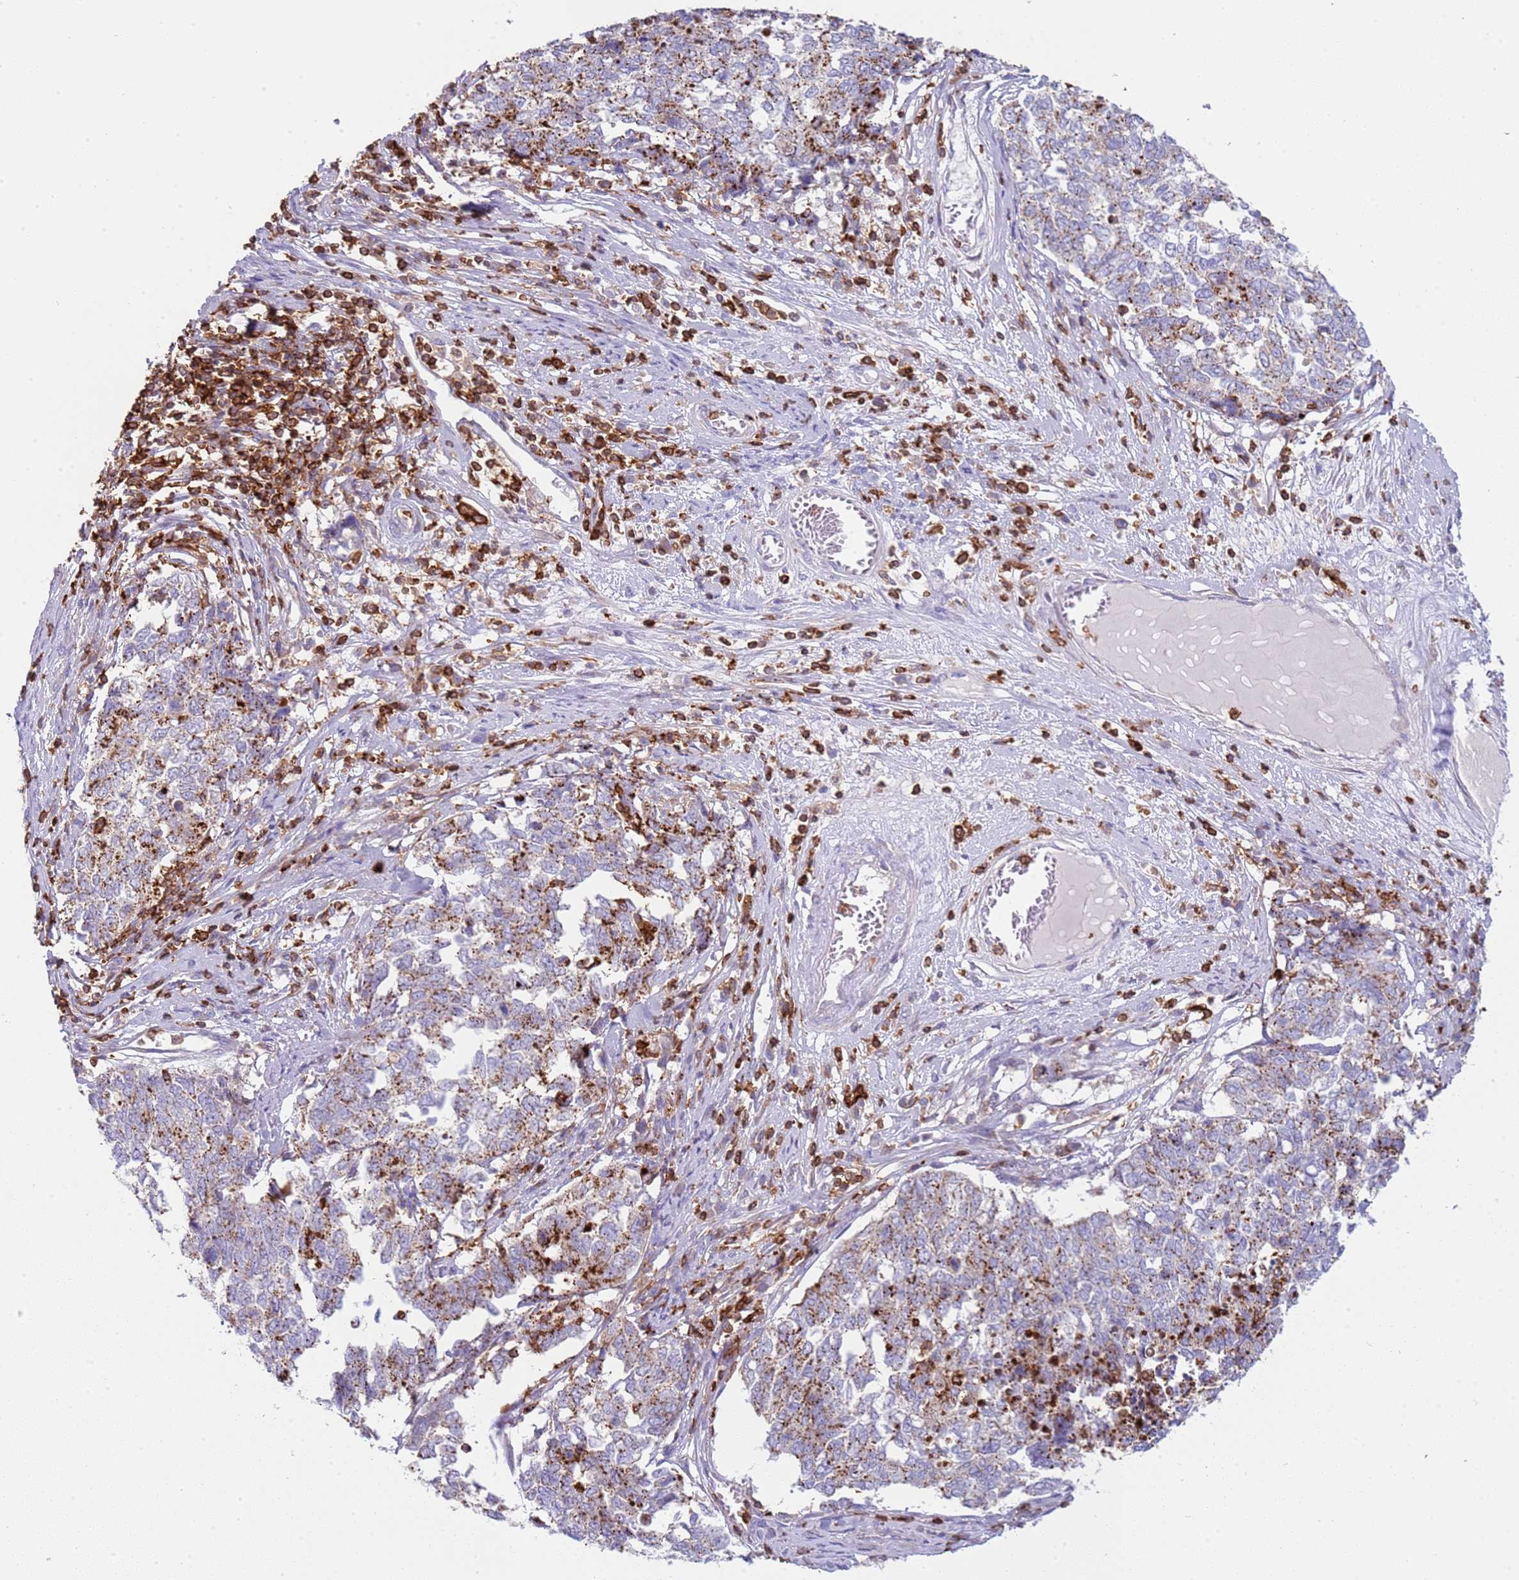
{"staining": {"intensity": "strong", "quantity": "25%-75%", "location": "cytoplasmic/membranous"}, "tissue": "cervical cancer", "cell_type": "Tumor cells", "image_type": "cancer", "snomed": [{"axis": "morphology", "description": "Squamous cell carcinoma, NOS"}, {"axis": "topography", "description": "Cervix"}], "caption": "Squamous cell carcinoma (cervical) tissue exhibits strong cytoplasmic/membranous staining in about 25%-75% of tumor cells", "gene": "TTPAL", "patient": {"sex": "female", "age": 63}}